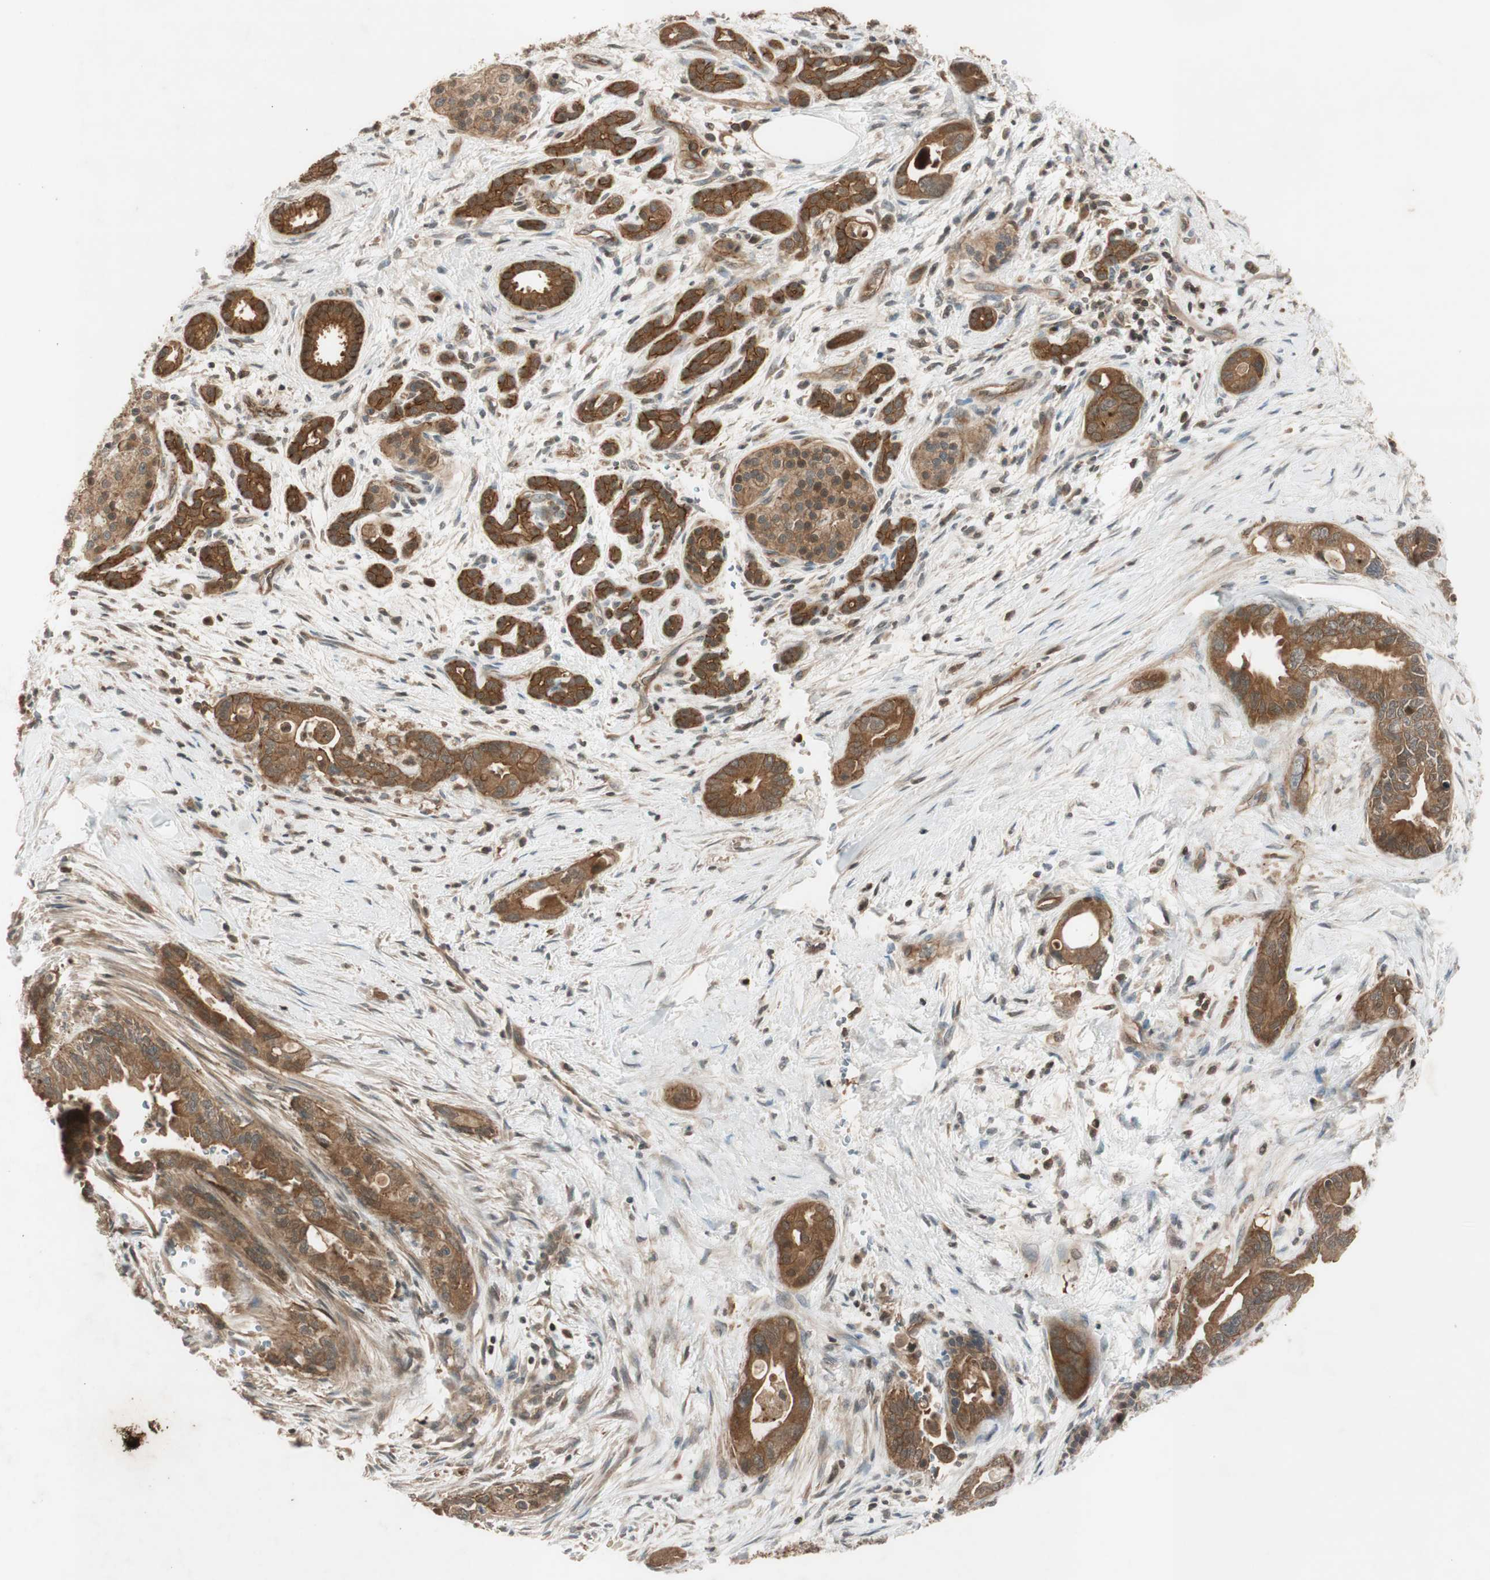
{"staining": {"intensity": "strong", "quantity": ">75%", "location": "cytoplasmic/membranous"}, "tissue": "pancreatic cancer", "cell_type": "Tumor cells", "image_type": "cancer", "snomed": [{"axis": "morphology", "description": "Adenocarcinoma, NOS"}, {"axis": "topography", "description": "Pancreas"}], "caption": "Human pancreatic adenocarcinoma stained for a protein (brown) exhibits strong cytoplasmic/membranous positive expression in about >75% of tumor cells.", "gene": "EPHA8", "patient": {"sex": "male", "age": 70}}